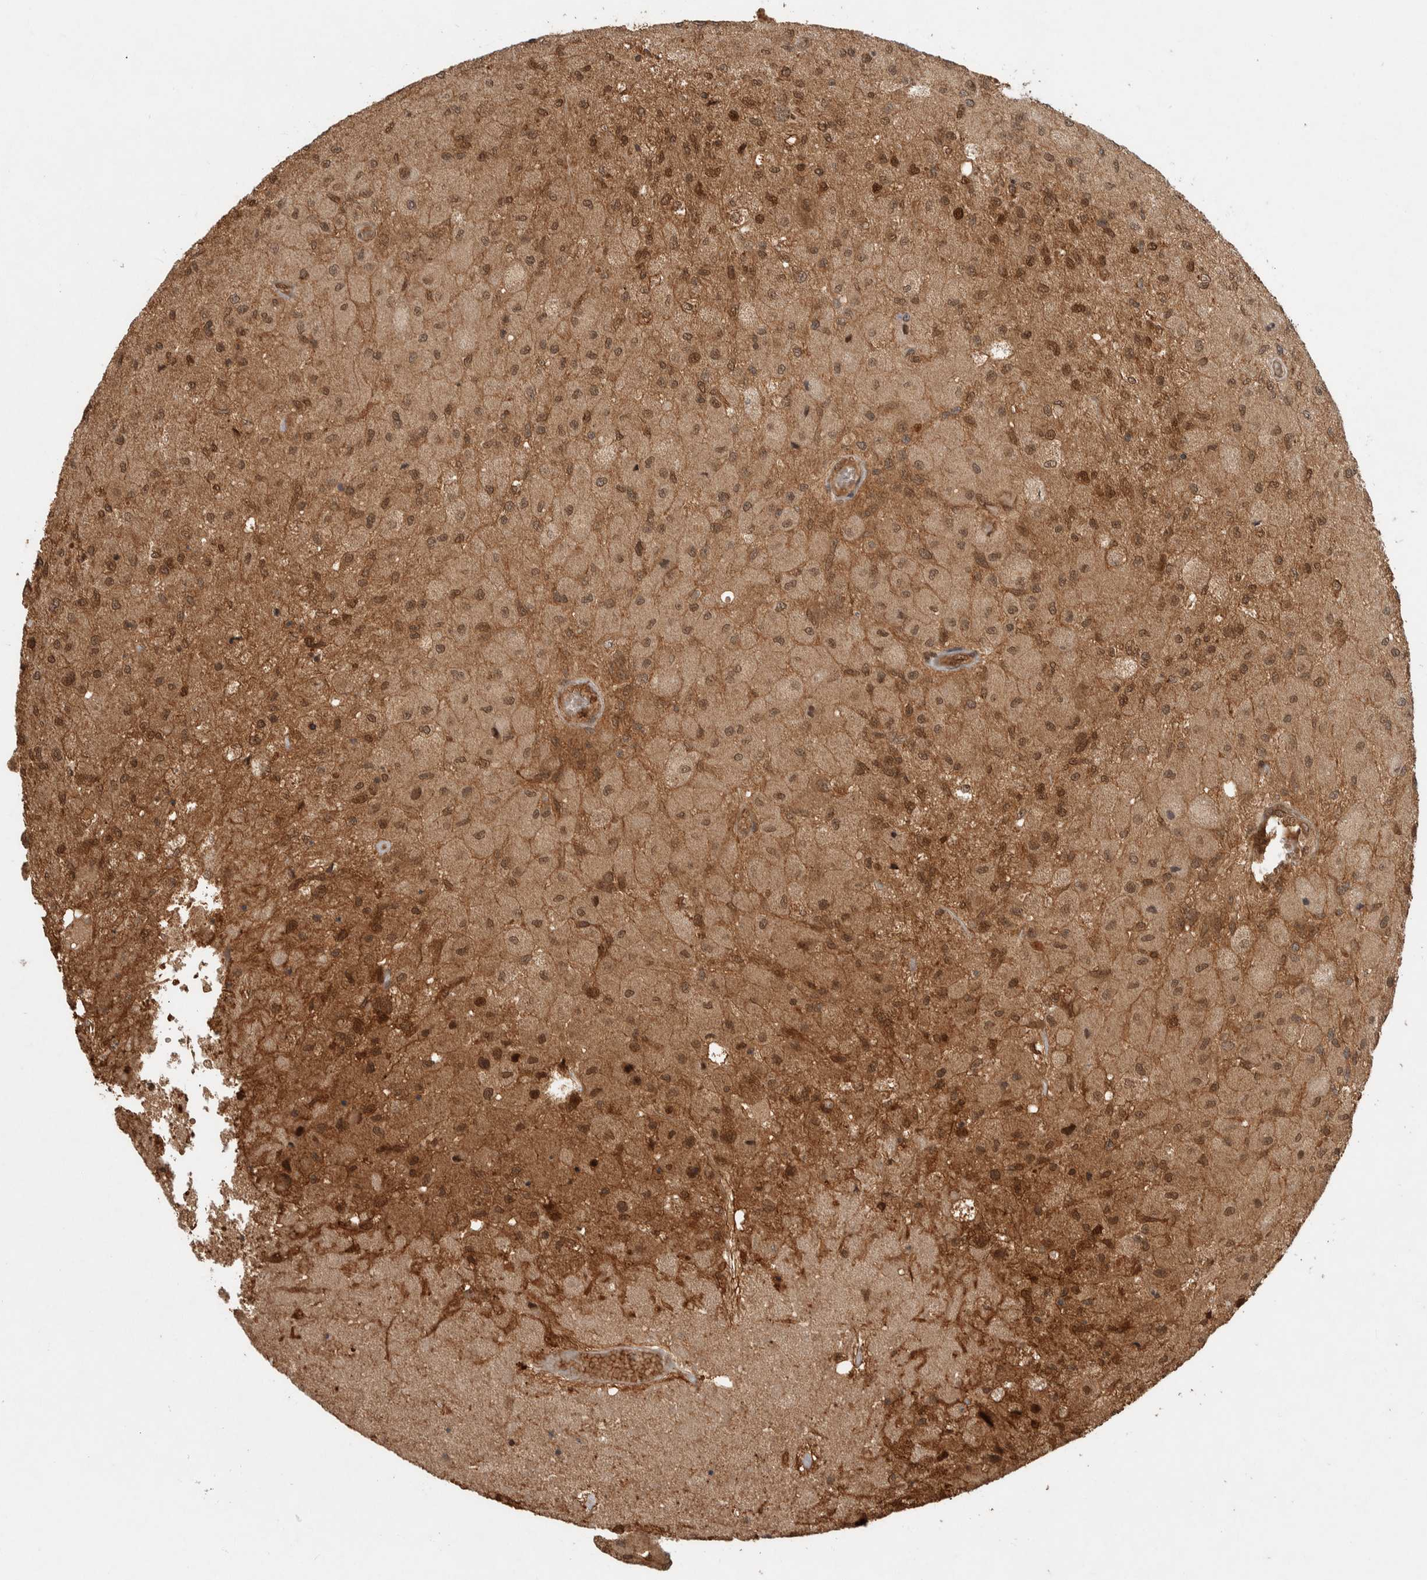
{"staining": {"intensity": "weak", "quantity": ">75%", "location": "cytoplasmic/membranous,nuclear"}, "tissue": "glioma", "cell_type": "Tumor cells", "image_type": "cancer", "snomed": [{"axis": "morphology", "description": "Normal tissue, NOS"}, {"axis": "morphology", "description": "Glioma, malignant, High grade"}, {"axis": "topography", "description": "Cerebral cortex"}], "caption": "Immunohistochemistry photomicrograph of human glioma stained for a protein (brown), which exhibits low levels of weak cytoplasmic/membranous and nuclear positivity in about >75% of tumor cells.", "gene": "CNTROB", "patient": {"sex": "male", "age": 77}}